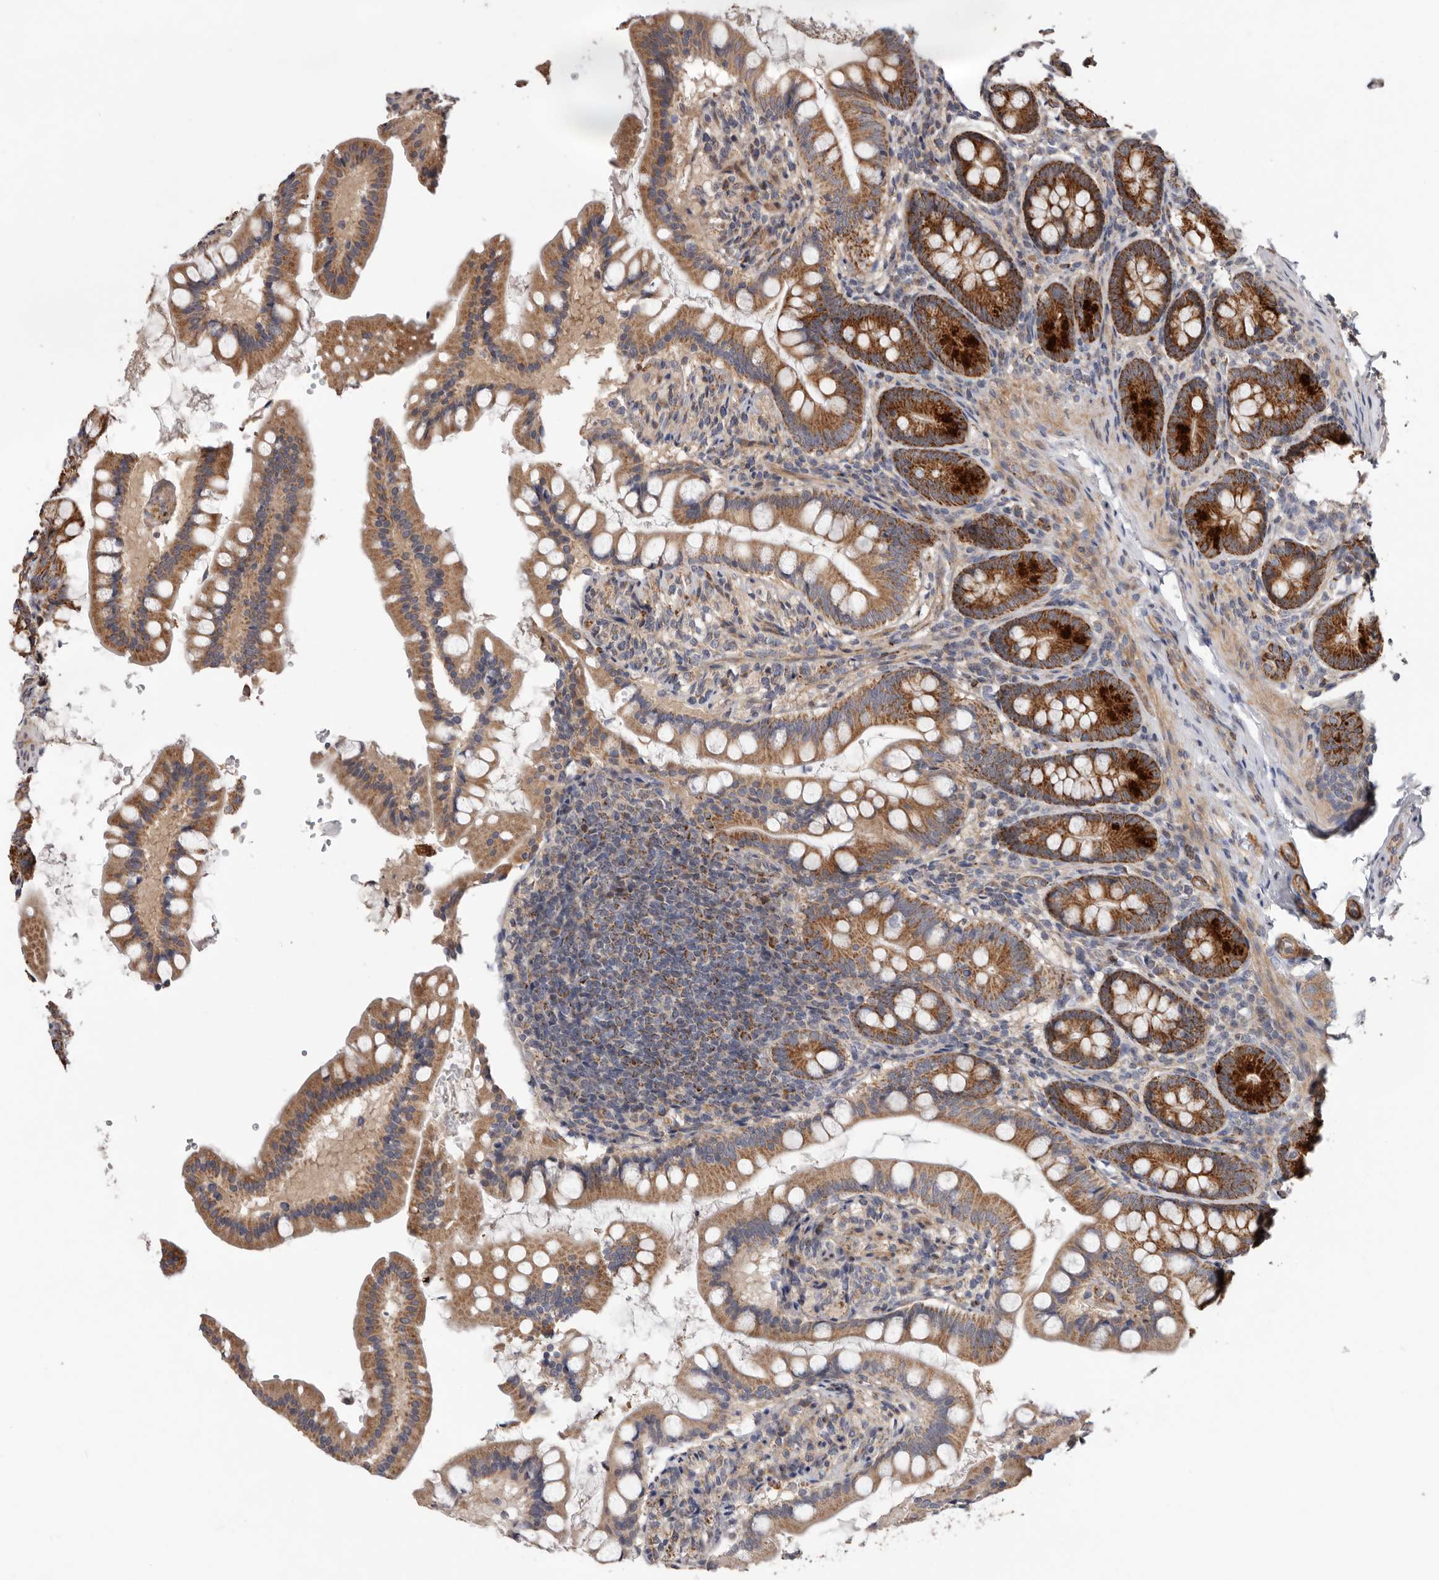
{"staining": {"intensity": "strong", "quantity": "25%-75%", "location": "cytoplasmic/membranous"}, "tissue": "small intestine", "cell_type": "Glandular cells", "image_type": "normal", "snomed": [{"axis": "morphology", "description": "Normal tissue, NOS"}, {"axis": "topography", "description": "Small intestine"}], "caption": "IHC of benign human small intestine reveals high levels of strong cytoplasmic/membranous staining in approximately 25%-75% of glandular cells.", "gene": "PROKR1", "patient": {"sex": "male", "age": 7}}